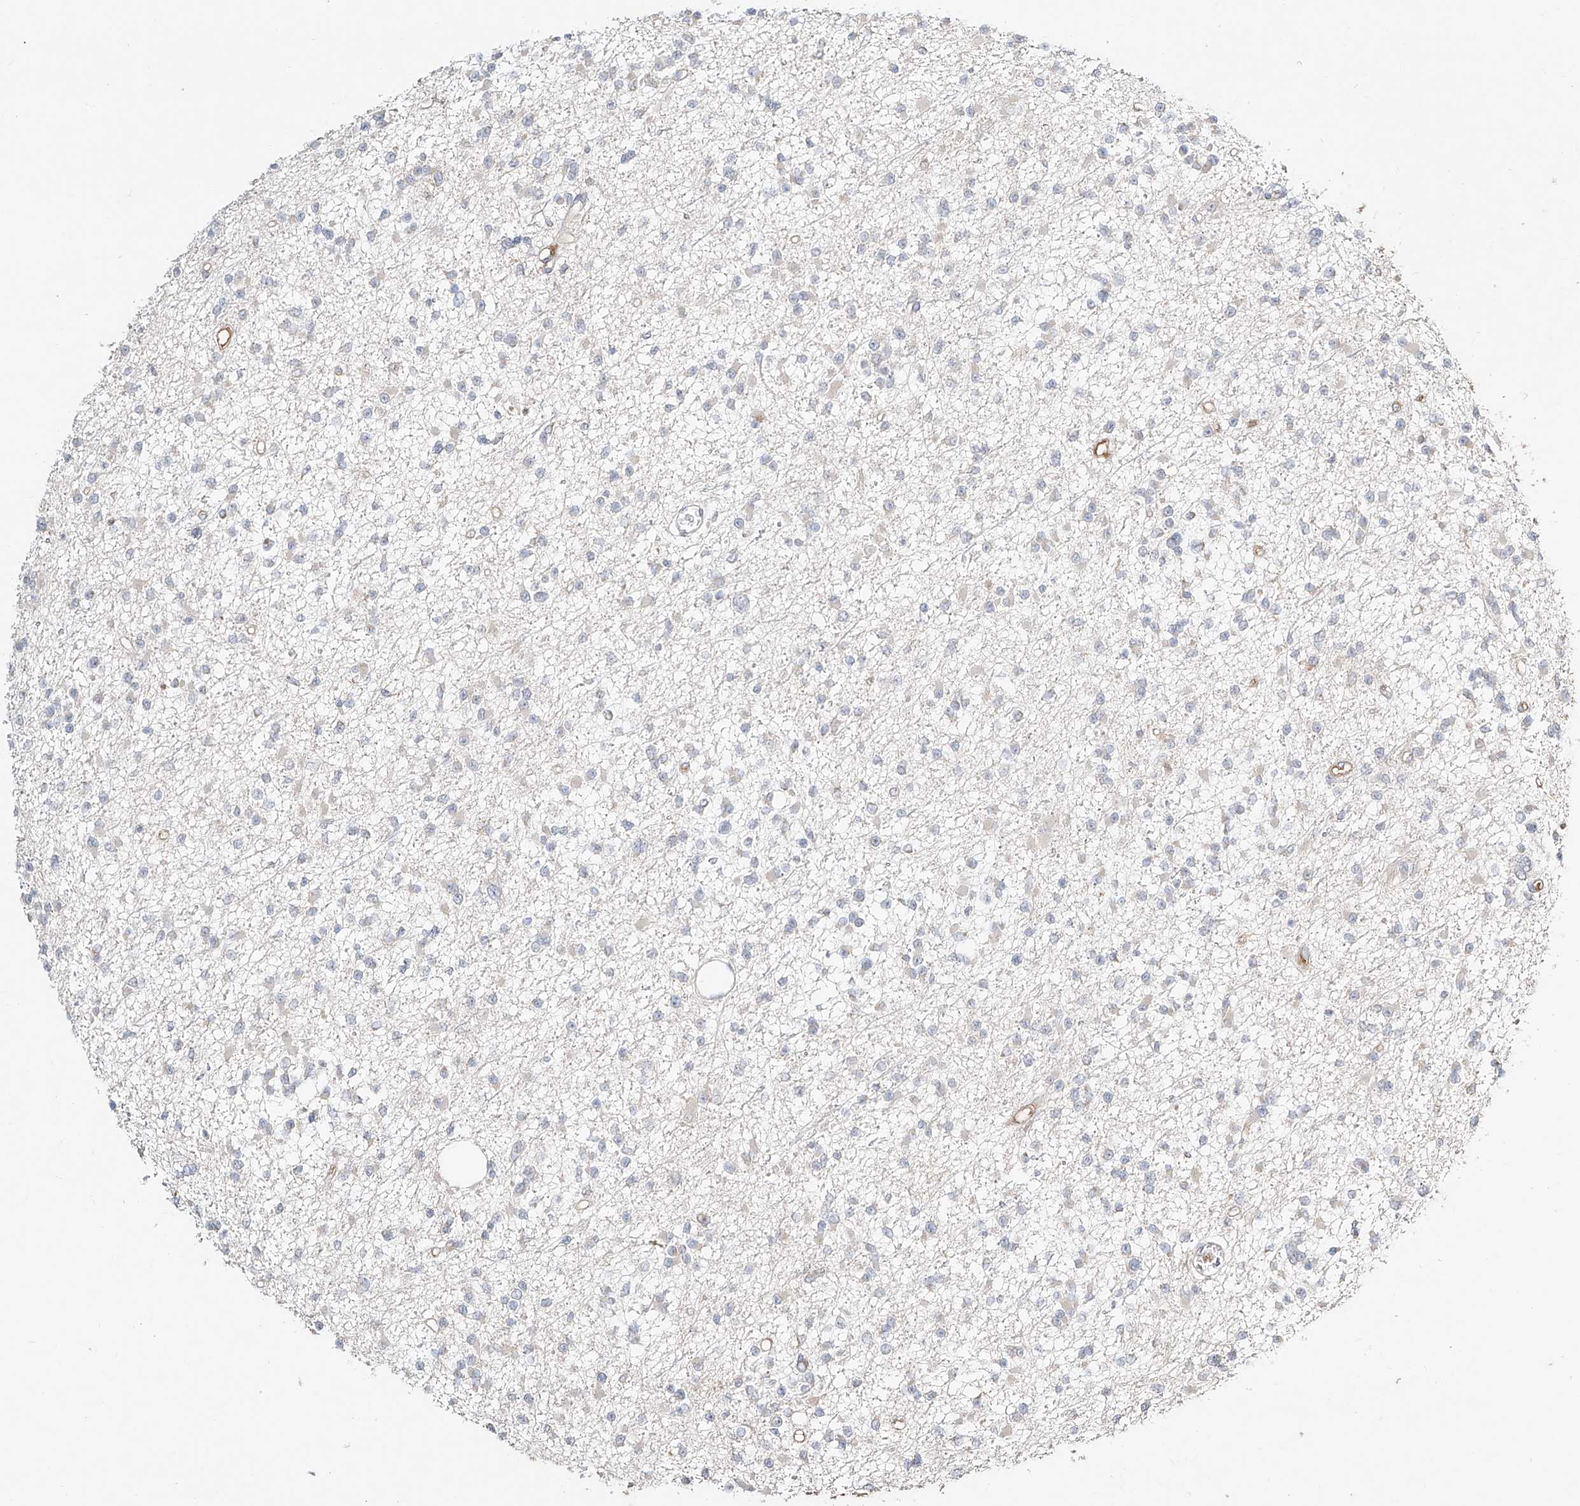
{"staining": {"intensity": "negative", "quantity": "none", "location": "none"}, "tissue": "glioma", "cell_type": "Tumor cells", "image_type": "cancer", "snomed": [{"axis": "morphology", "description": "Glioma, malignant, Low grade"}, {"axis": "topography", "description": "Brain"}], "caption": "IHC histopathology image of neoplastic tissue: low-grade glioma (malignant) stained with DAB (3,3'-diaminobenzidine) exhibits no significant protein expression in tumor cells. (Stains: DAB (3,3'-diaminobenzidine) IHC with hematoxylin counter stain, Microscopy: brightfield microscopy at high magnification).", "gene": "ERO1A", "patient": {"sex": "female", "age": 22}}